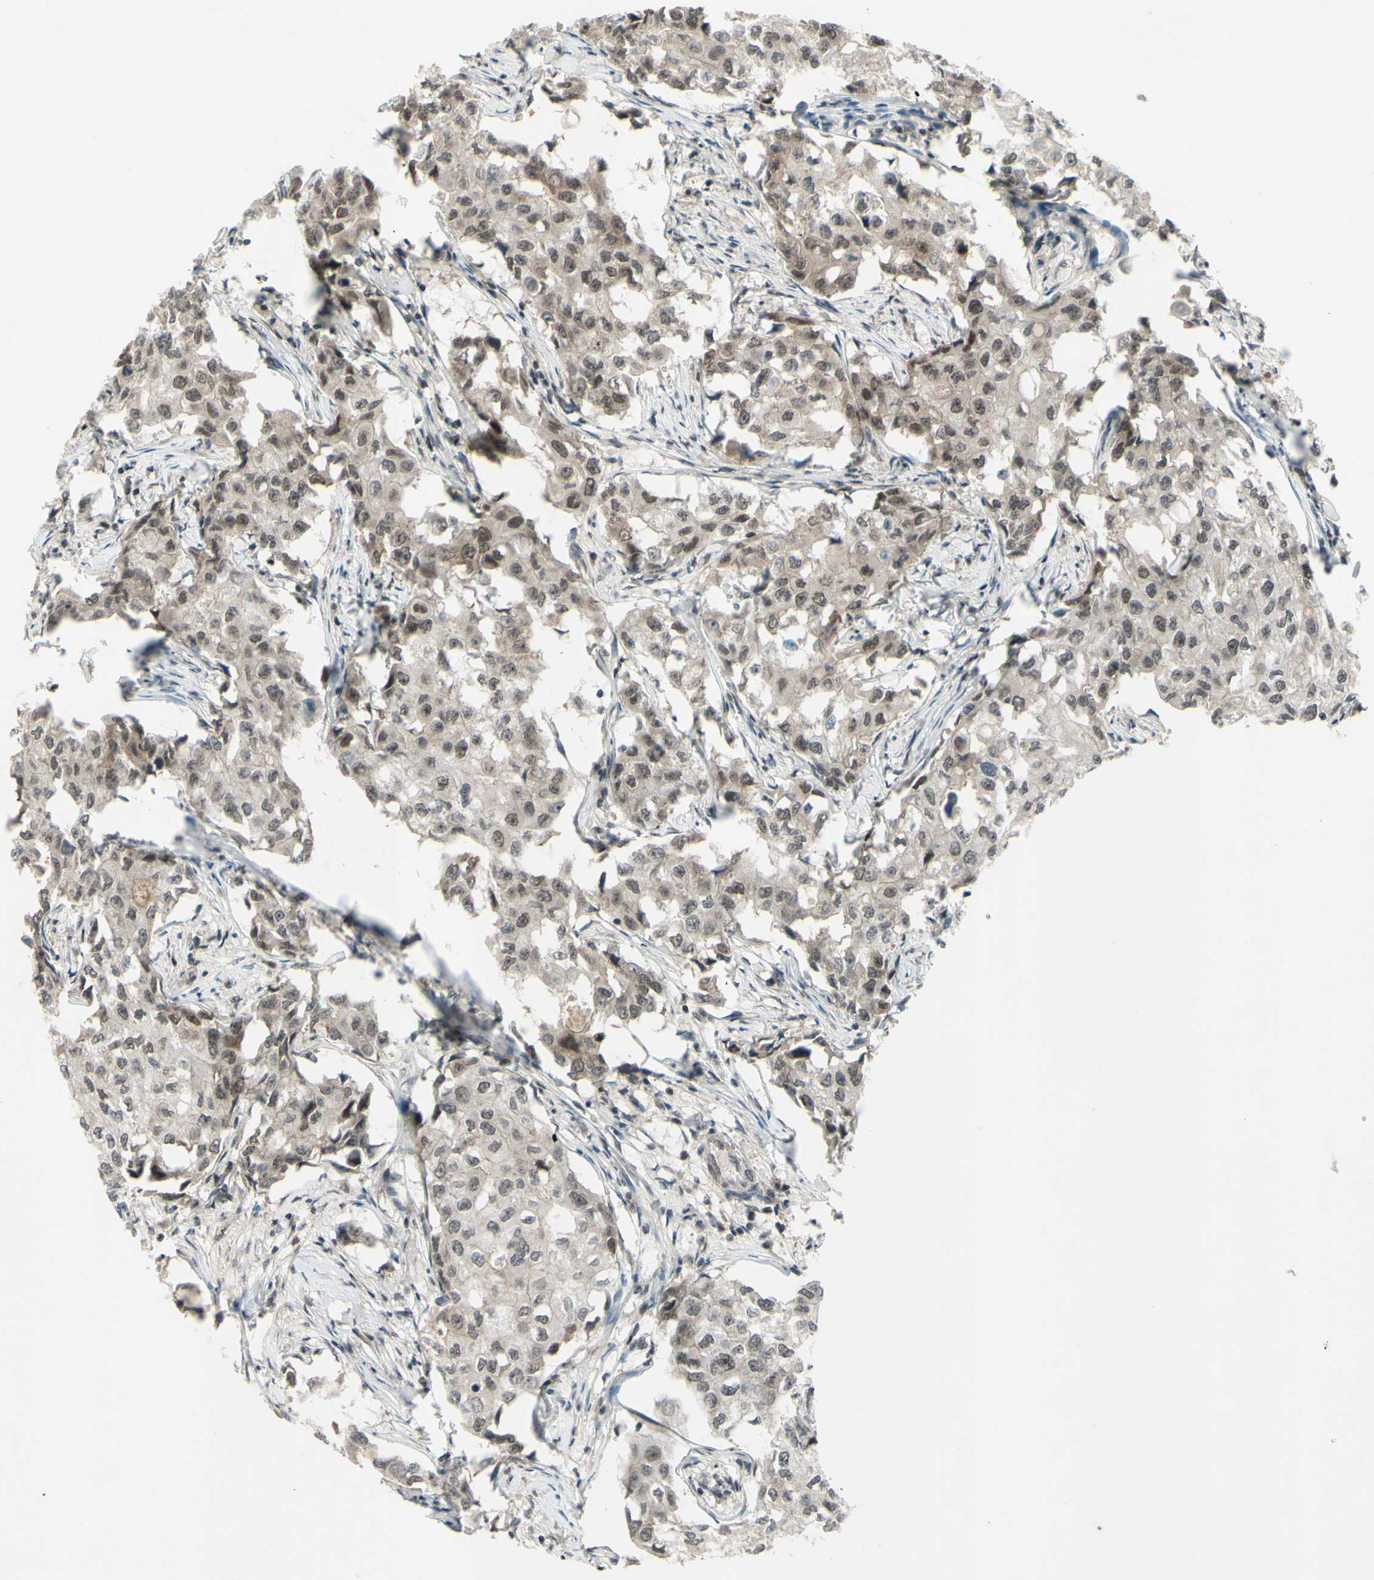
{"staining": {"intensity": "weak", "quantity": ">75%", "location": "nuclear"}, "tissue": "breast cancer", "cell_type": "Tumor cells", "image_type": "cancer", "snomed": [{"axis": "morphology", "description": "Duct carcinoma"}, {"axis": "topography", "description": "Breast"}], "caption": "Protein staining exhibits weak nuclear positivity in about >75% of tumor cells in breast cancer (invasive ductal carcinoma).", "gene": "SNW1", "patient": {"sex": "female", "age": 27}}